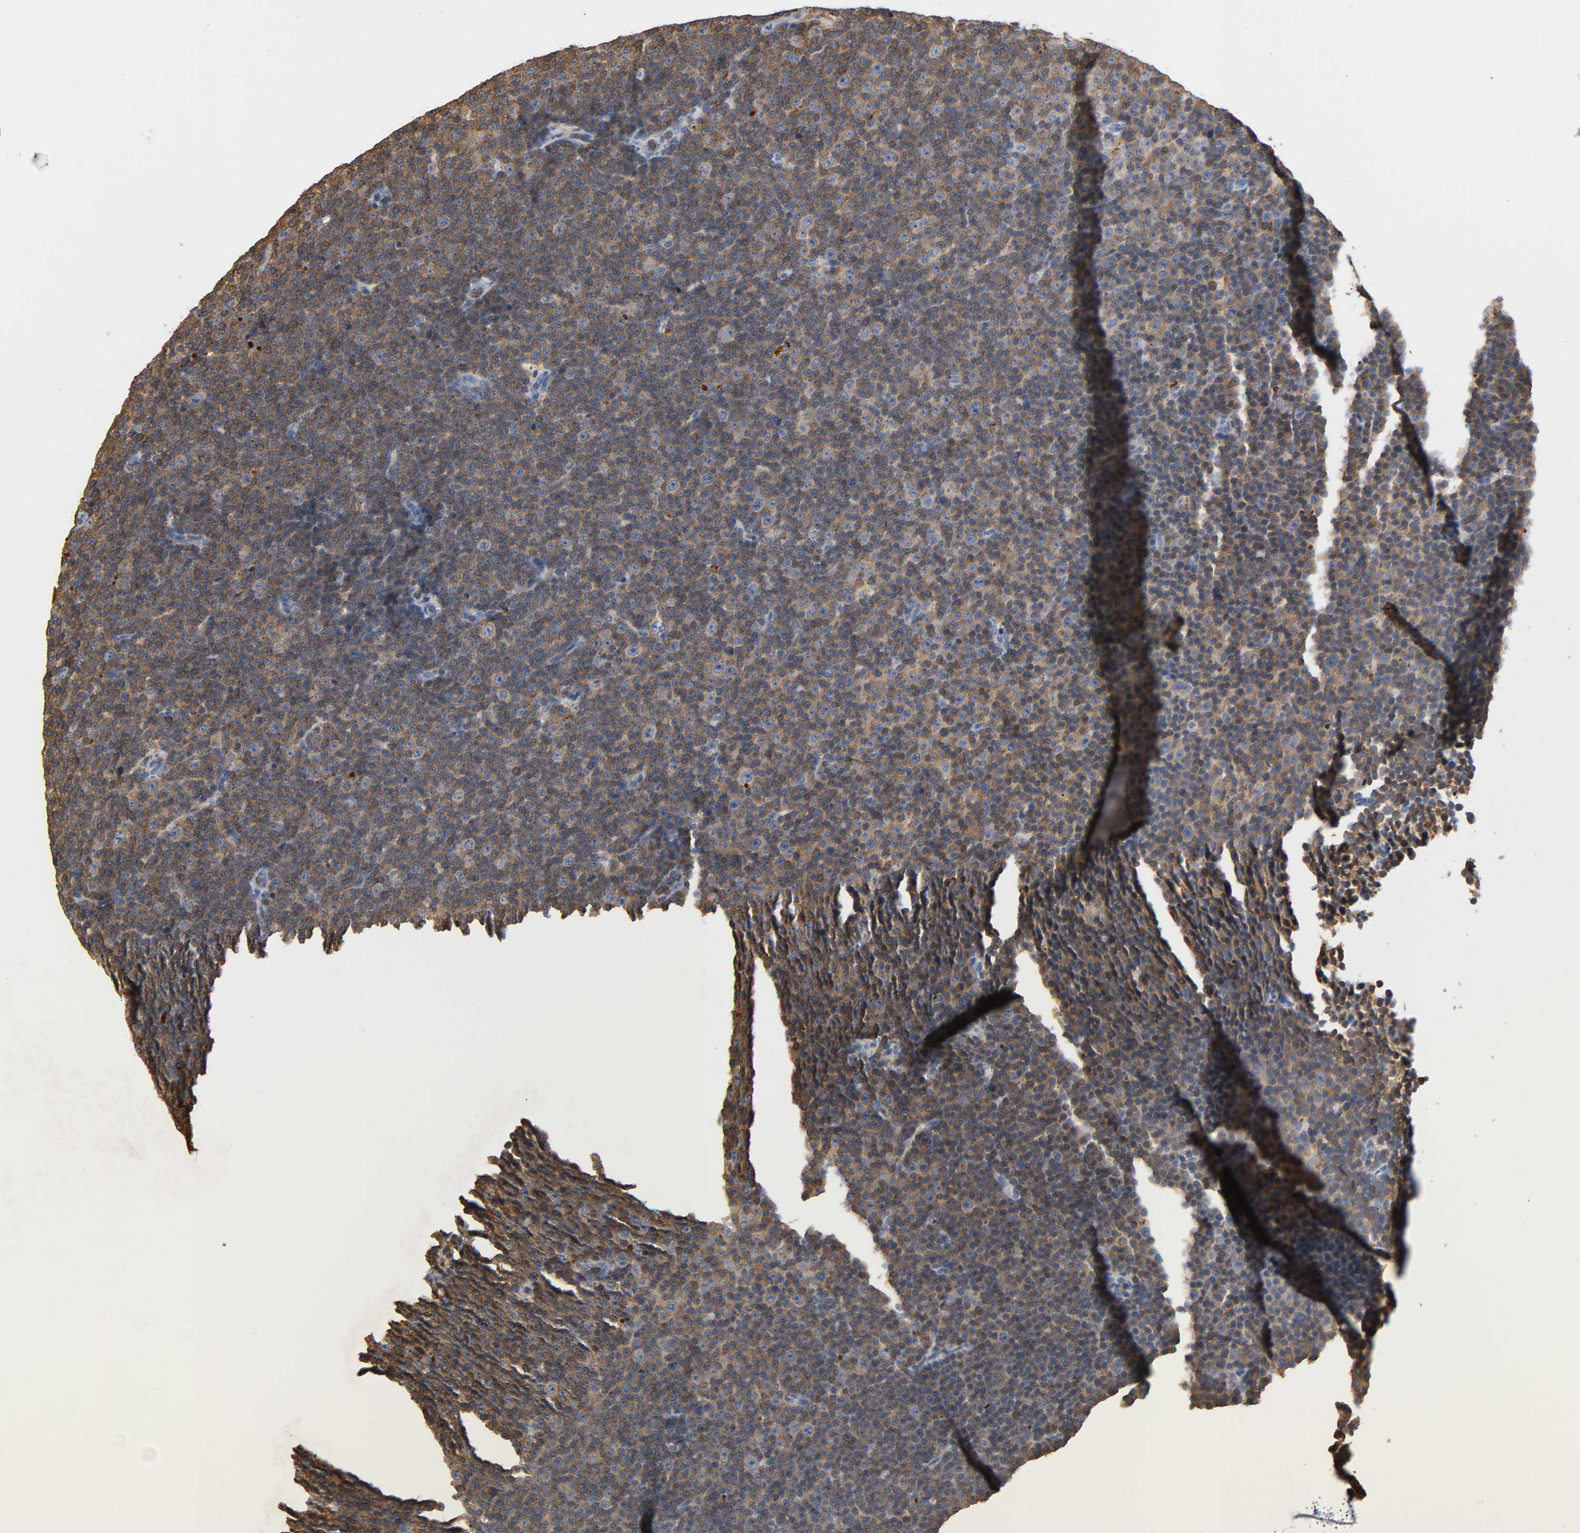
{"staining": {"intensity": "moderate", "quantity": ">75%", "location": "cytoplasmic/membranous"}, "tissue": "lymphoma", "cell_type": "Tumor cells", "image_type": "cancer", "snomed": [{"axis": "morphology", "description": "Malignant lymphoma, non-Hodgkin's type, Low grade"}, {"axis": "topography", "description": "Lymph node"}], "caption": "Brown immunohistochemical staining in lymphoma demonstrates moderate cytoplasmic/membranous positivity in approximately >75% of tumor cells.", "gene": "UCKL1", "patient": {"sex": "female", "age": 67}}